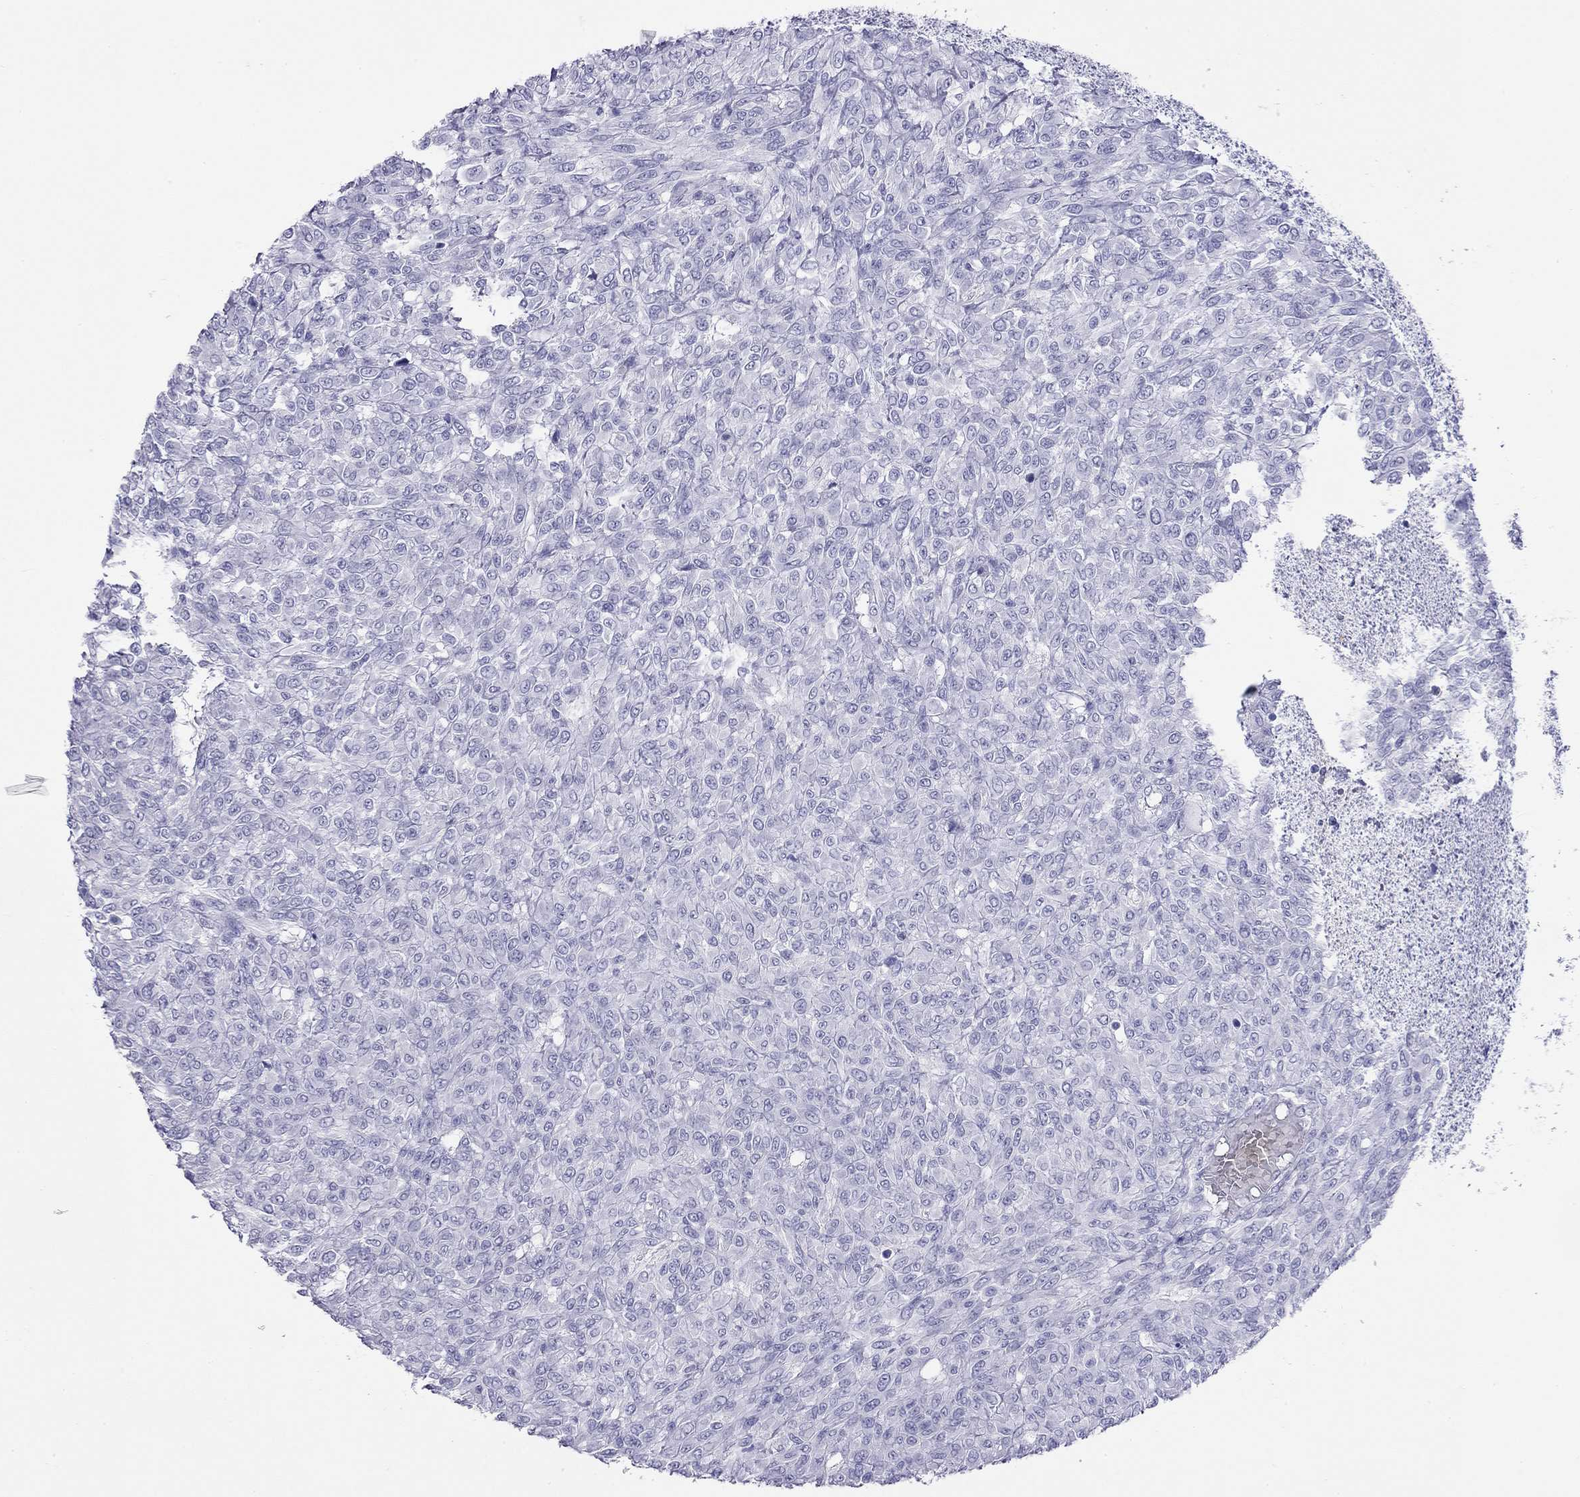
{"staining": {"intensity": "negative", "quantity": "none", "location": "none"}, "tissue": "renal cancer", "cell_type": "Tumor cells", "image_type": "cancer", "snomed": [{"axis": "morphology", "description": "Adenocarcinoma, NOS"}, {"axis": "topography", "description": "Kidney"}], "caption": "The micrograph displays no staining of tumor cells in renal cancer (adenocarcinoma).", "gene": "HLA-DQB2", "patient": {"sex": "male", "age": 58}}